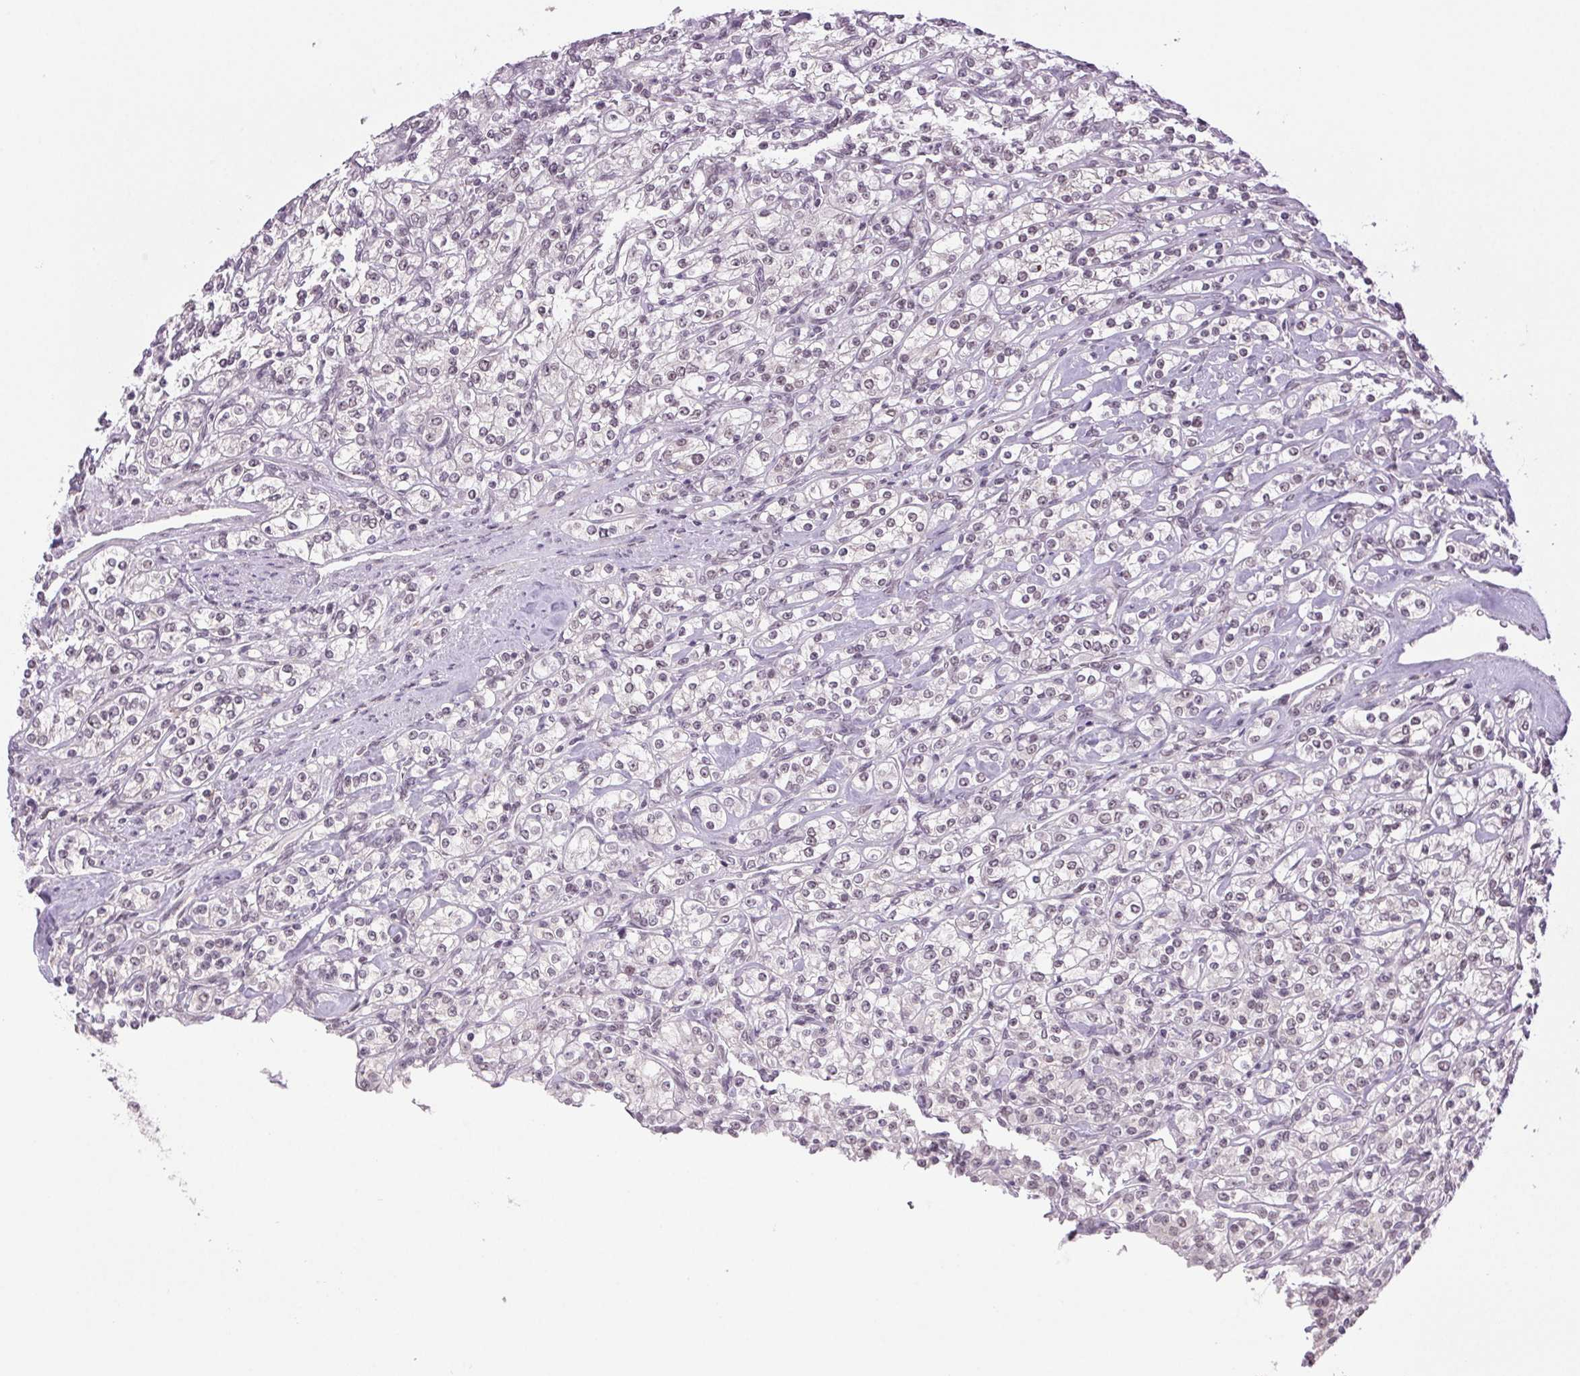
{"staining": {"intensity": "weak", "quantity": "<25%", "location": "nuclear"}, "tissue": "renal cancer", "cell_type": "Tumor cells", "image_type": "cancer", "snomed": [{"axis": "morphology", "description": "Adenocarcinoma, NOS"}, {"axis": "topography", "description": "Kidney"}], "caption": "Photomicrograph shows no protein positivity in tumor cells of renal adenocarcinoma tissue.", "gene": "PRPF18", "patient": {"sex": "male", "age": 77}}